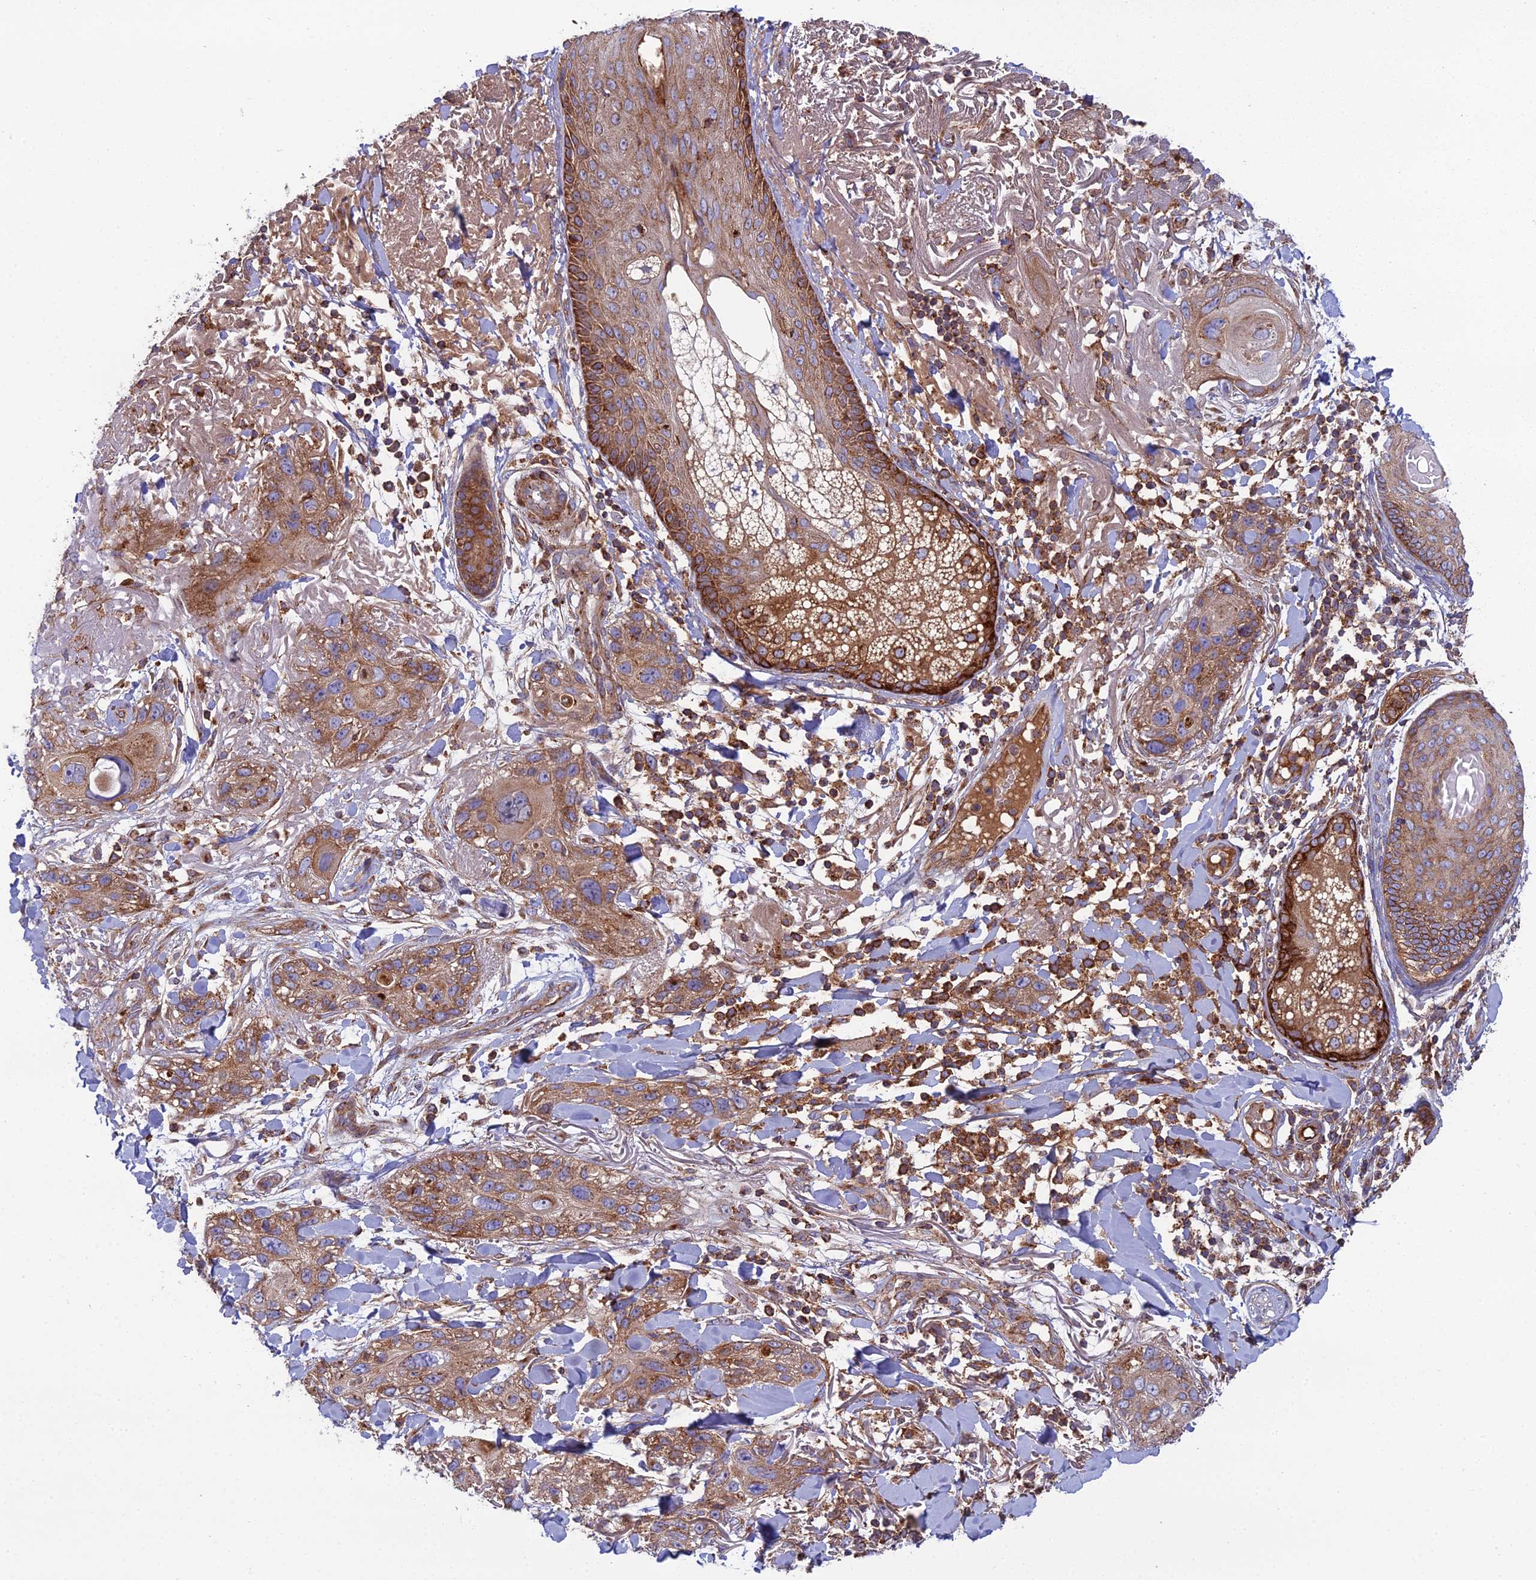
{"staining": {"intensity": "moderate", "quantity": ">75%", "location": "cytoplasmic/membranous,nuclear"}, "tissue": "skin cancer", "cell_type": "Tumor cells", "image_type": "cancer", "snomed": [{"axis": "morphology", "description": "Normal tissue, NOS"}, {"axis": "morphology", "description": "Squamous cell carcinoma, NOS"}, {"axis": "topography", "description": "Skin"}], "caption": "Skin cancer (squamous cell carcinoma) was stained to show a protein in brown. There is medium levels of moderate cytoplasmic/membranous and nuclear staining in approximately >75% of tumor cells.", "gene": "LNPEP", "patient": {"sex": "male", "age": 72}}